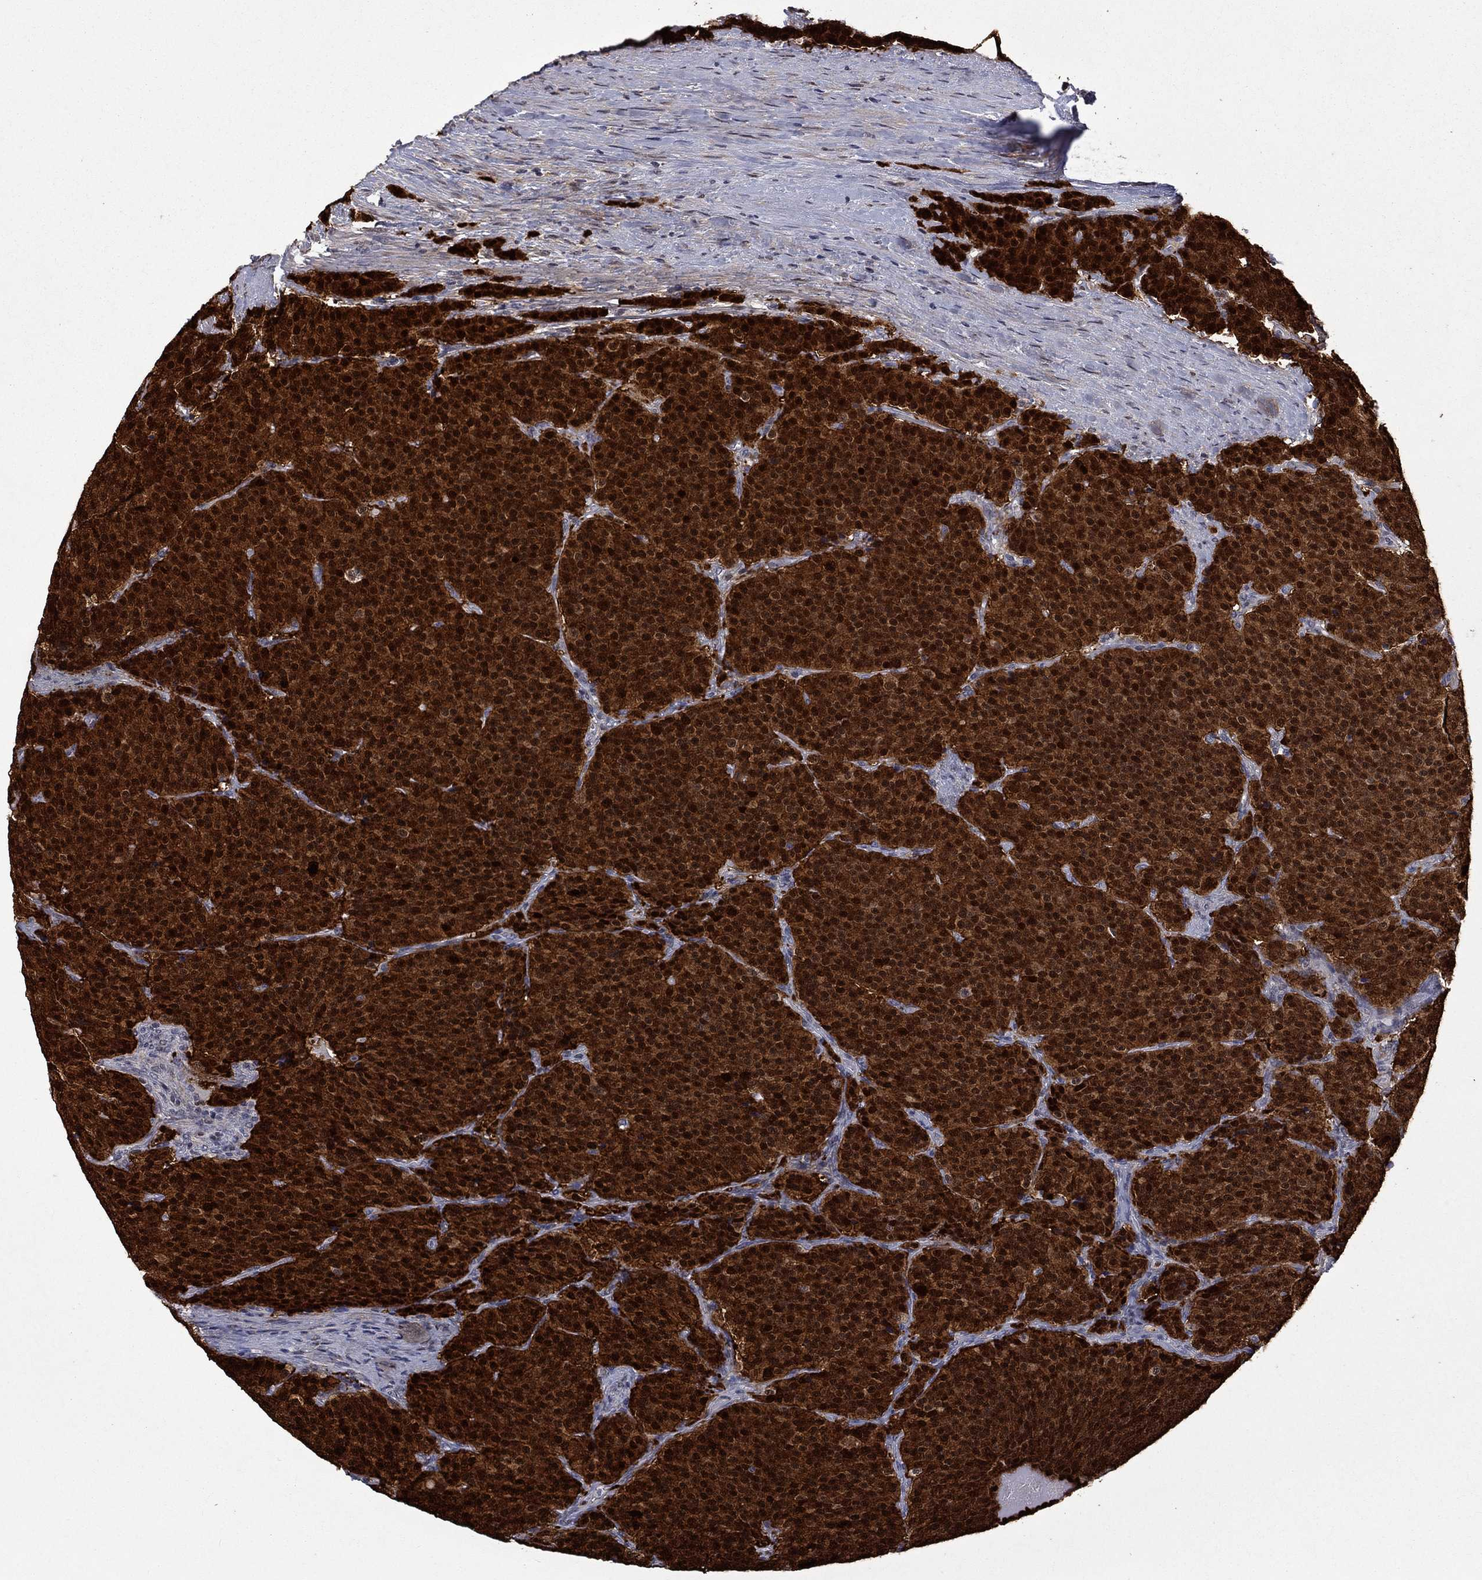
{"staining": {"intensity": "strong", "quantity": ">75%", "location": "cytoplasmic/membranous,nuclear"}, "tissue": "carcinoid", "cell_type": "Tumor cells", "image_type": "cancer", "snomed": [{"axis": "morphology", "description": "Carcinoid, malignant, NOS"}, {"axis": "topography", "description": "Small intestine"}], "caption": "A brown stain labels strong cytoplasmic/membranous and nuclear positivity of a protein in human carcinoid (malignant) tumor cells.", "gene": "CBR1", "patient": {"sex": "female", "age": 58}}